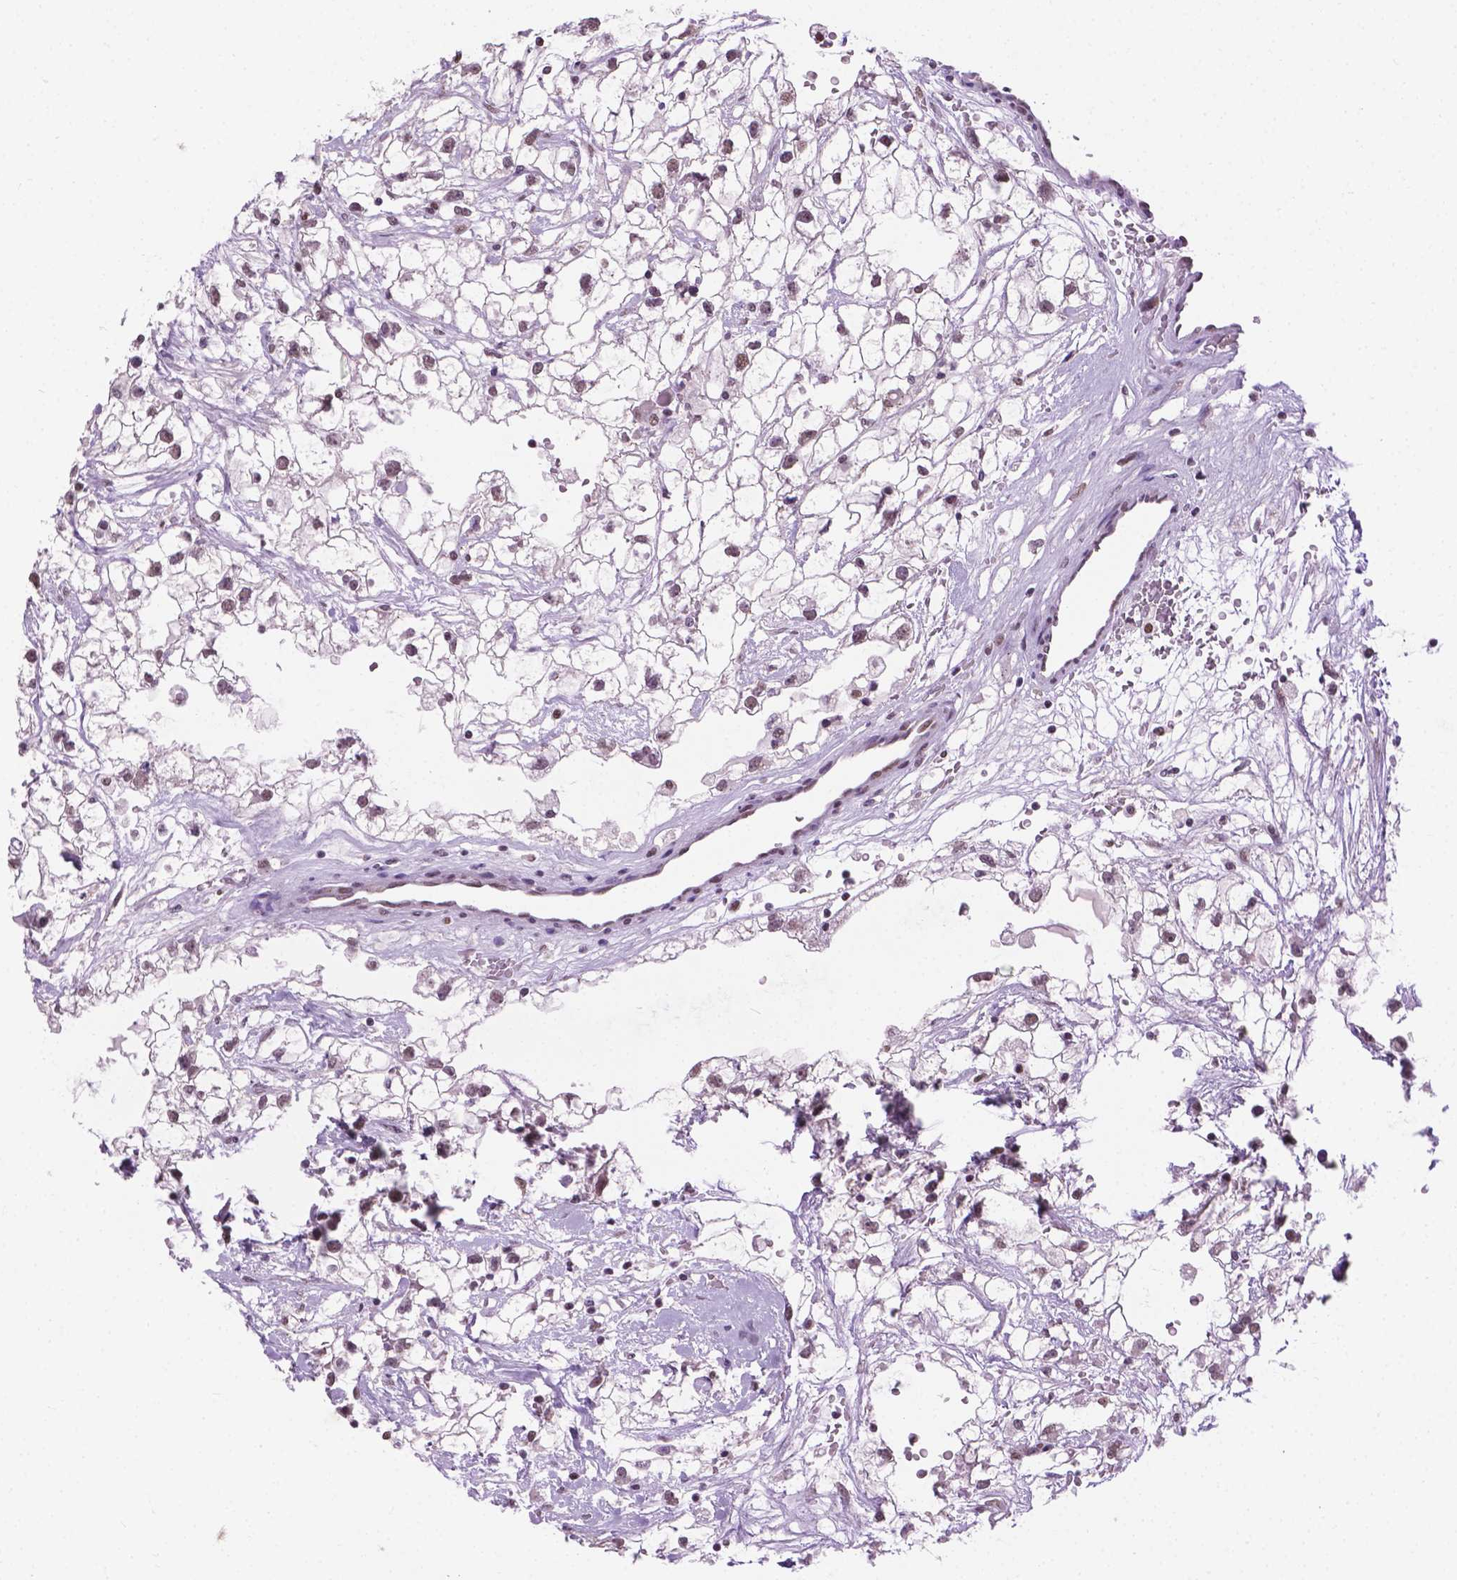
{"staining": {"intensity": "weak", "quantity": "<25%", "location": "nuclear"}, "tissue": "renal cancer", "cell_type": "Tumor cells", "image_type": "cancer", "snomed": [{"axis": "morphology", "description": "Adenocarcinoma, NOS"}, {"axis": "topography", "description": "Kidney"}], "caption": "DAB (3,3'-diaminobenzidine) immunohistochemical staining of renal cancer demonstrates no significant staining in tumor cells.", "gene": "ABI2", "patient": {"sex": "male", "age": 59}}